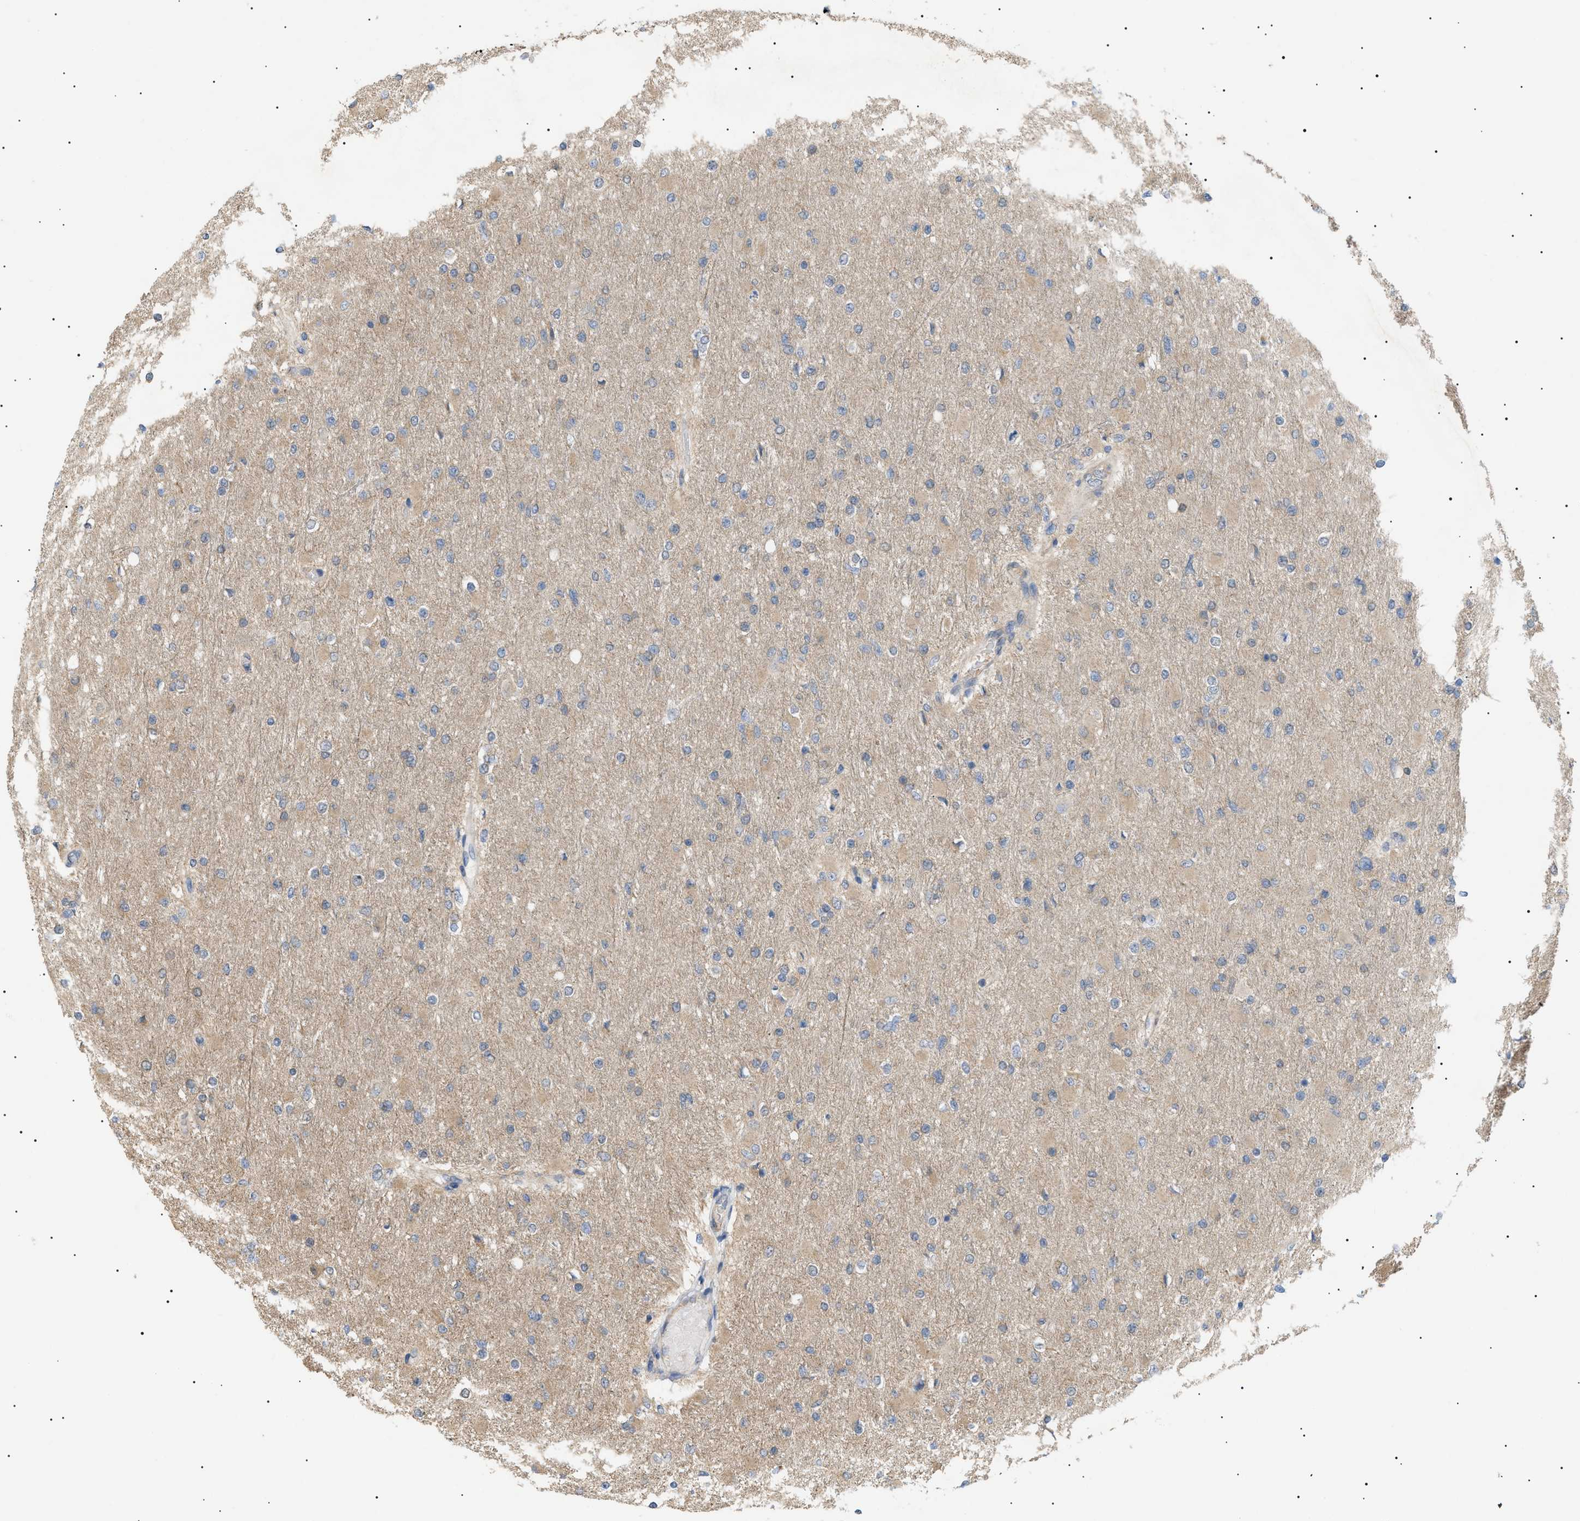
{"staining": {"intensity": "weak", "quantity": "25%-75%", "location": "cytoplasmic/membranous"}, "tissue": "glioma", "cell_type": "Tumor cells", "image_type": "cancer", "snomed": [{"axis": "morphology", "description": "Glioma, malignant, High grade"}, {"axis": "topography", "description": "Cerebral cortex"}], "caption": "Human high-grade glioma (malignant) stained with a protein marker demonstrates weak staining in tumor cells.", "gene": "IRS2", "patient": {"sex": "female", "age": 36}}